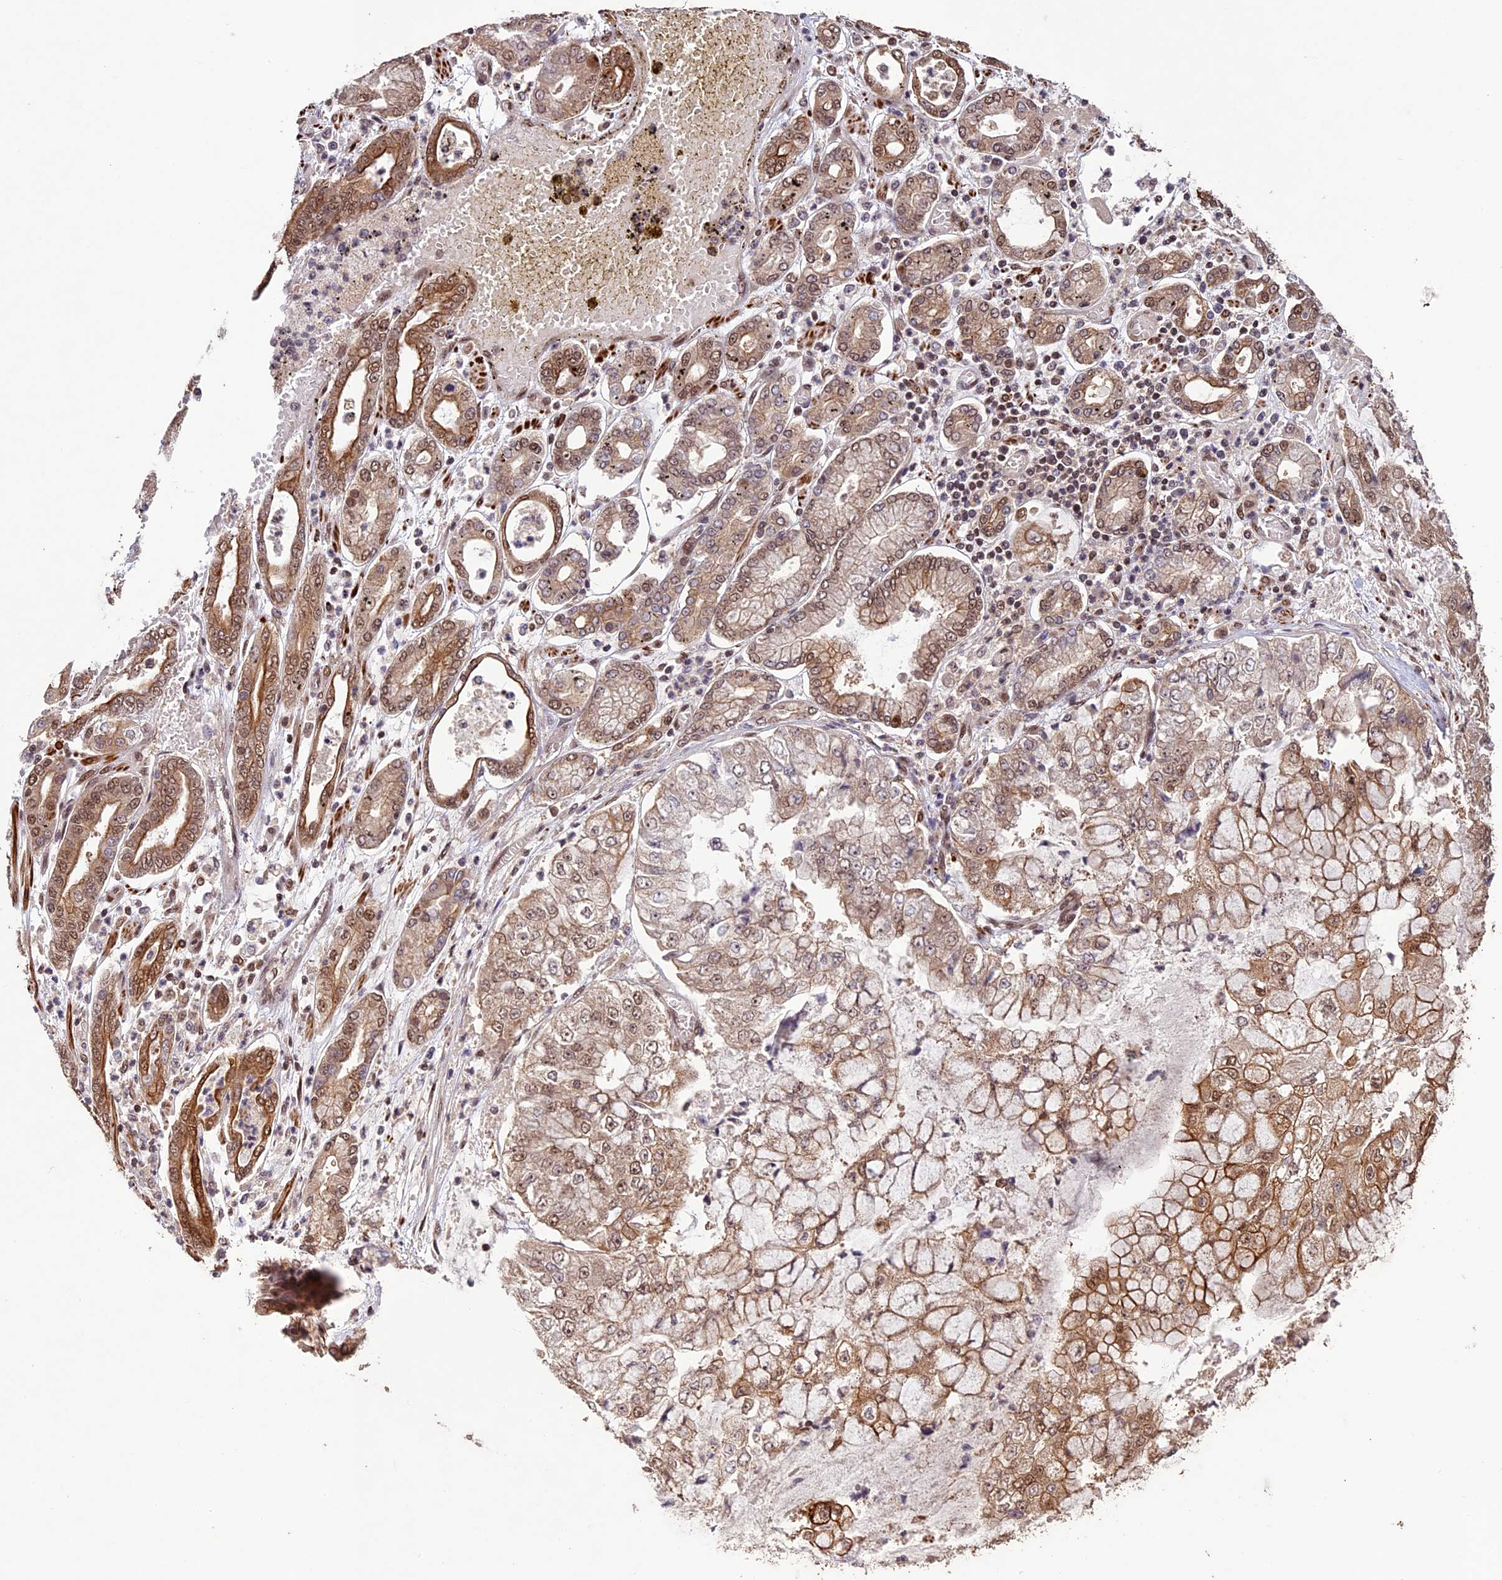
{"staining": {"intensity": "moderate", "quantity": ">75%", "location": "cytoplasmic/membranous,nuclear"}, "tissue": "stomach cancer", "cell_type": "Tumor cells", "image_type": "cancer", "snomed": [{"axis": "morphology", "description": "Adenocarcinoma, NOS"}, {"axis": "topography", "description": "Stomach"}], "caption": "Immunohistochemical staining of human stomach cancer reveals medium levels of moderate cytoplasmic/membranous and nuclear protein positivity in approximately >75% of tumor cells. Immunohistochemistry (ihc) stains the protein in brown and the nuclei are stained blue.", "gene": "NAE1", "patient": {"sex": "male", "age": 76}}